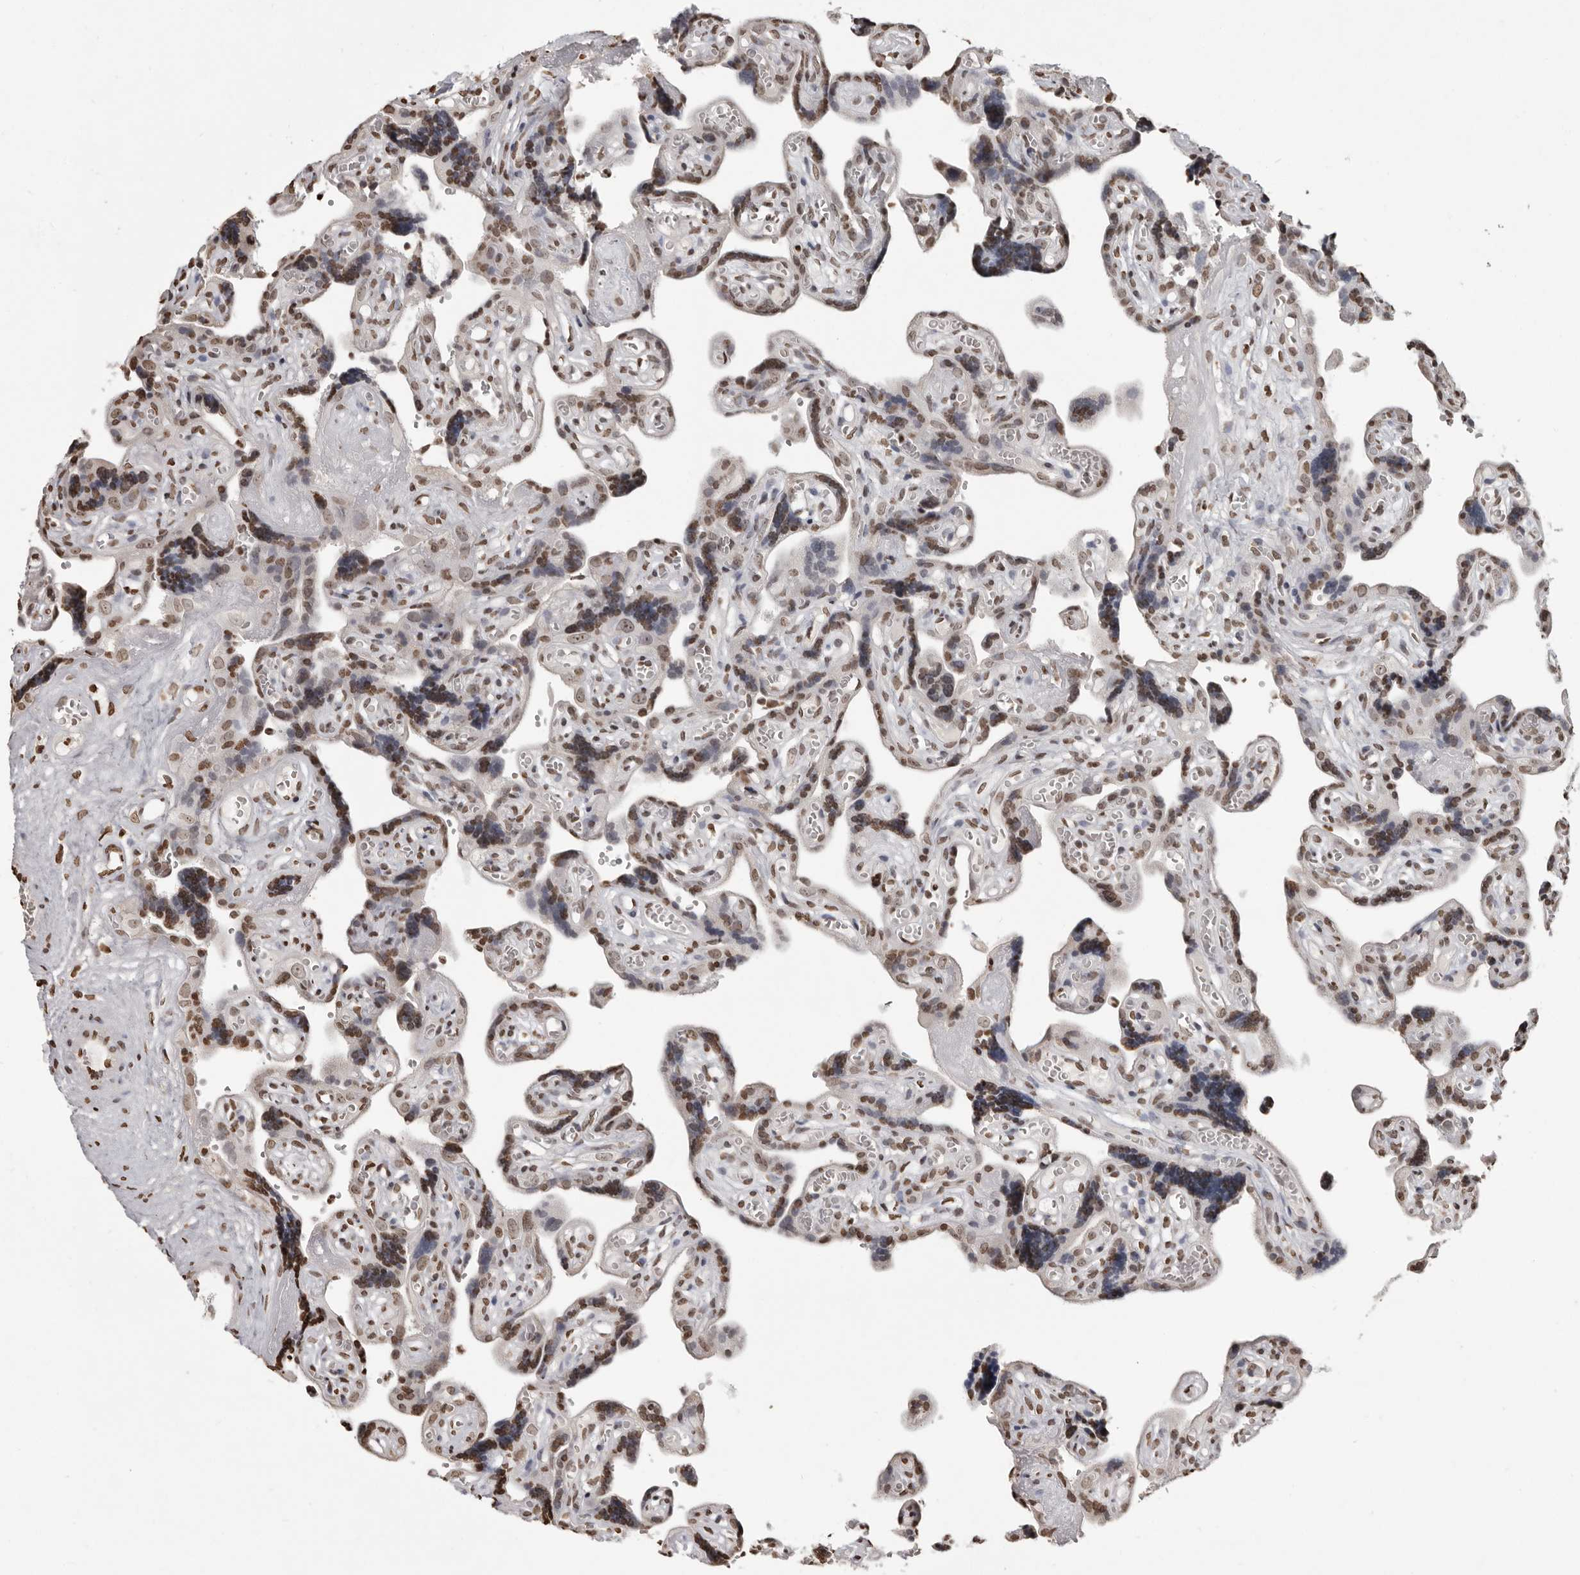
{"staining": {"intensity": "moderate", "quantity": ">75%", "location": "nuclear"}, "tissue": "placenta", "cell_type": "Trophoblastic cells", "image_type": "normal", "snomed": [{"axis": "morphology", "description": "Normal tissue, NOS"}, {"axis": "topography", "description": "Placenta"}], "caption": "Trophoblastic cells exhibit moderate nuclear staining in about >75% of cells in benign placenta. Nuclei are stained in blue.", "gene": "WDR45", "patient": {"sex": "female", "age": 30}}